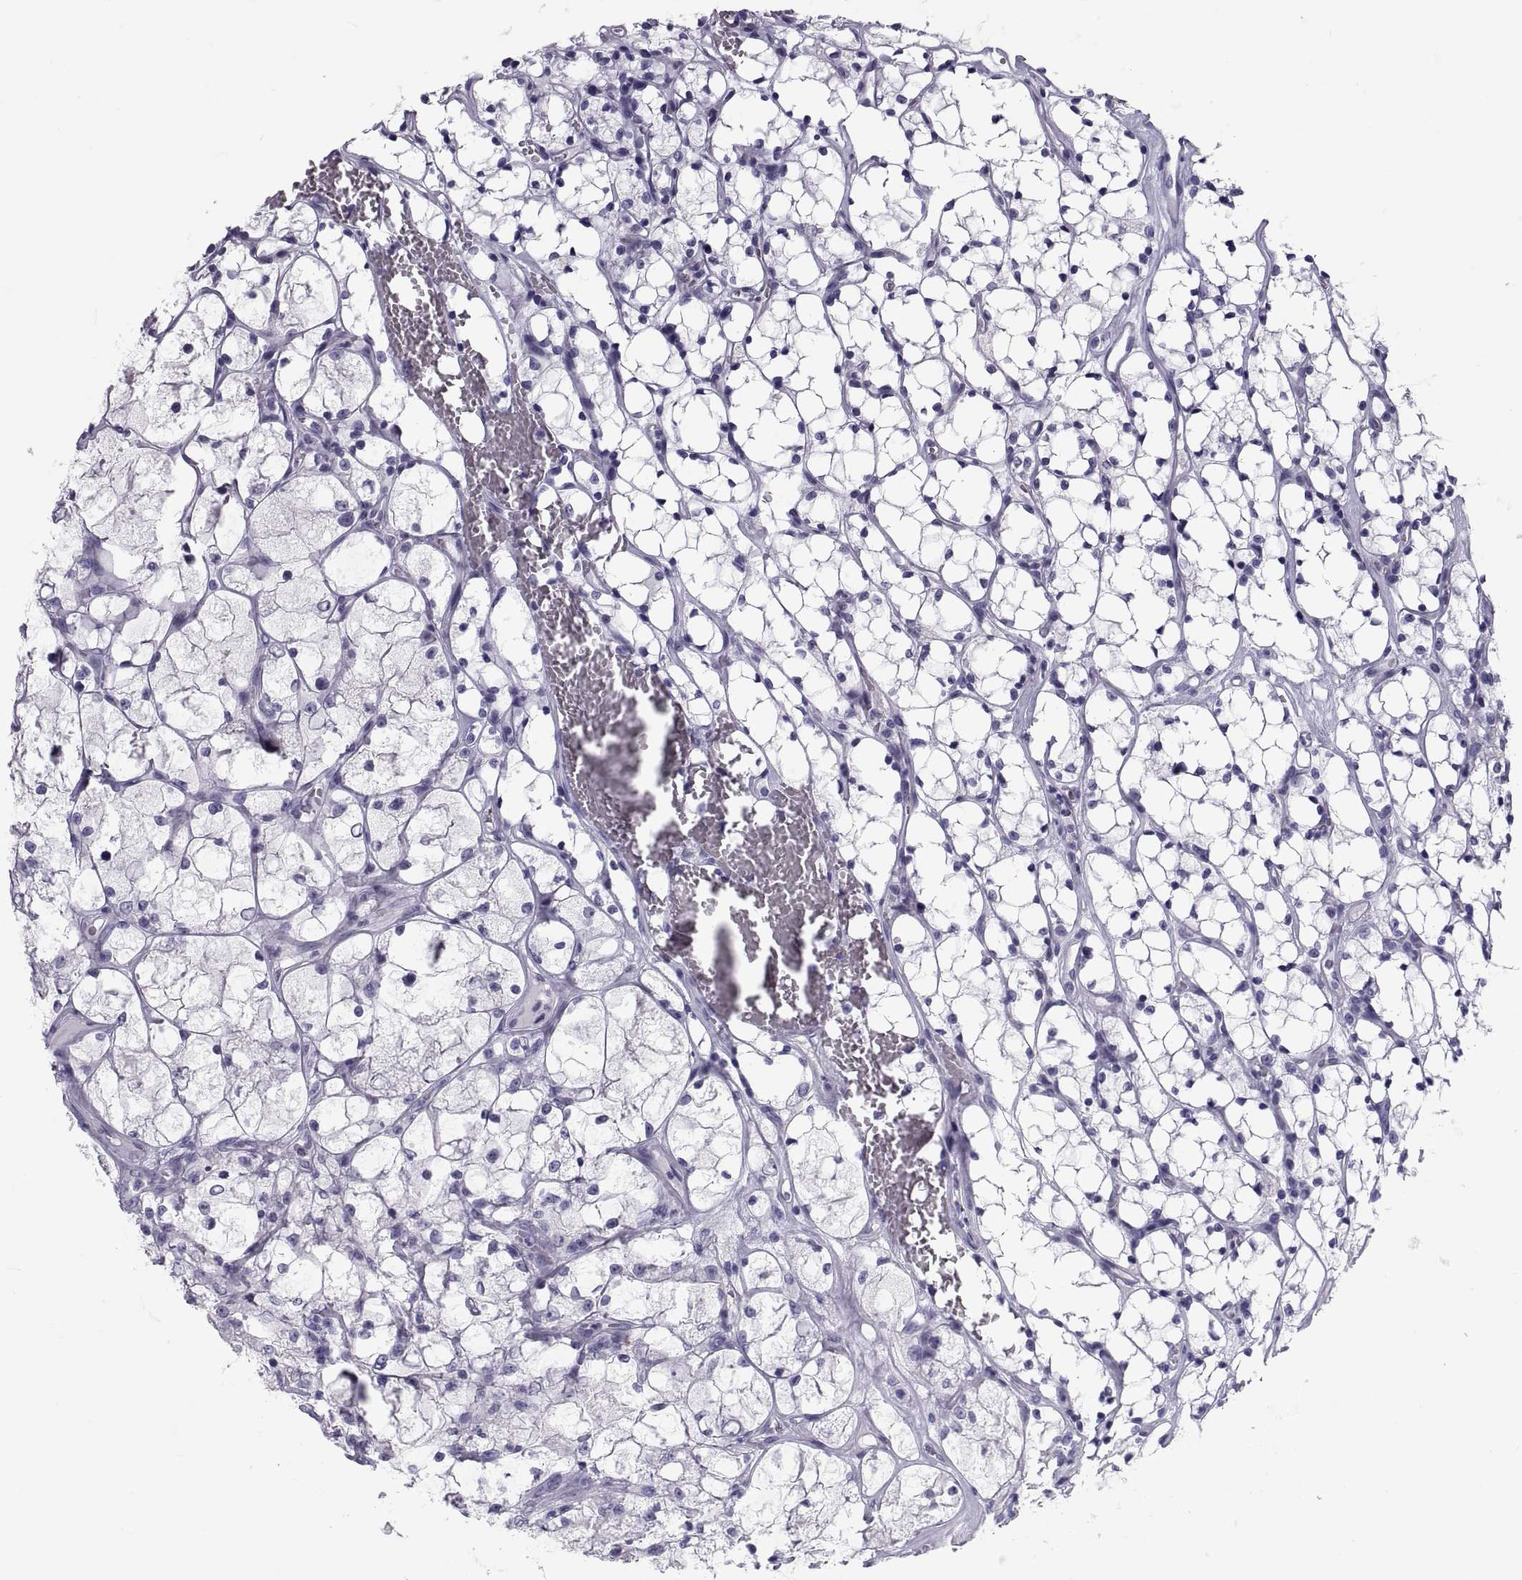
{"staining": {"intensity": "negative", "quantity": "none", "location": "none"}, "tissue": "renal cancer", "cell_type": "Tumor cells", "image_type": "cancer", "snomed": [{"axis": "morphology", "description": "Adenocarcinoma, NOS"}, {"axis": "topography", "description": "Kidney"}], "caption": "High power microscopy micrograph of an immunohistochemistry (IHC) micrograph of adenocarcinoma (renal), revealing no significant expression in tumor cells. (Immunohistochemistry, brightfield microscopy, high magnification).", "gene": "DEFB129", "patient": {"sex": "female", "age": 69}}